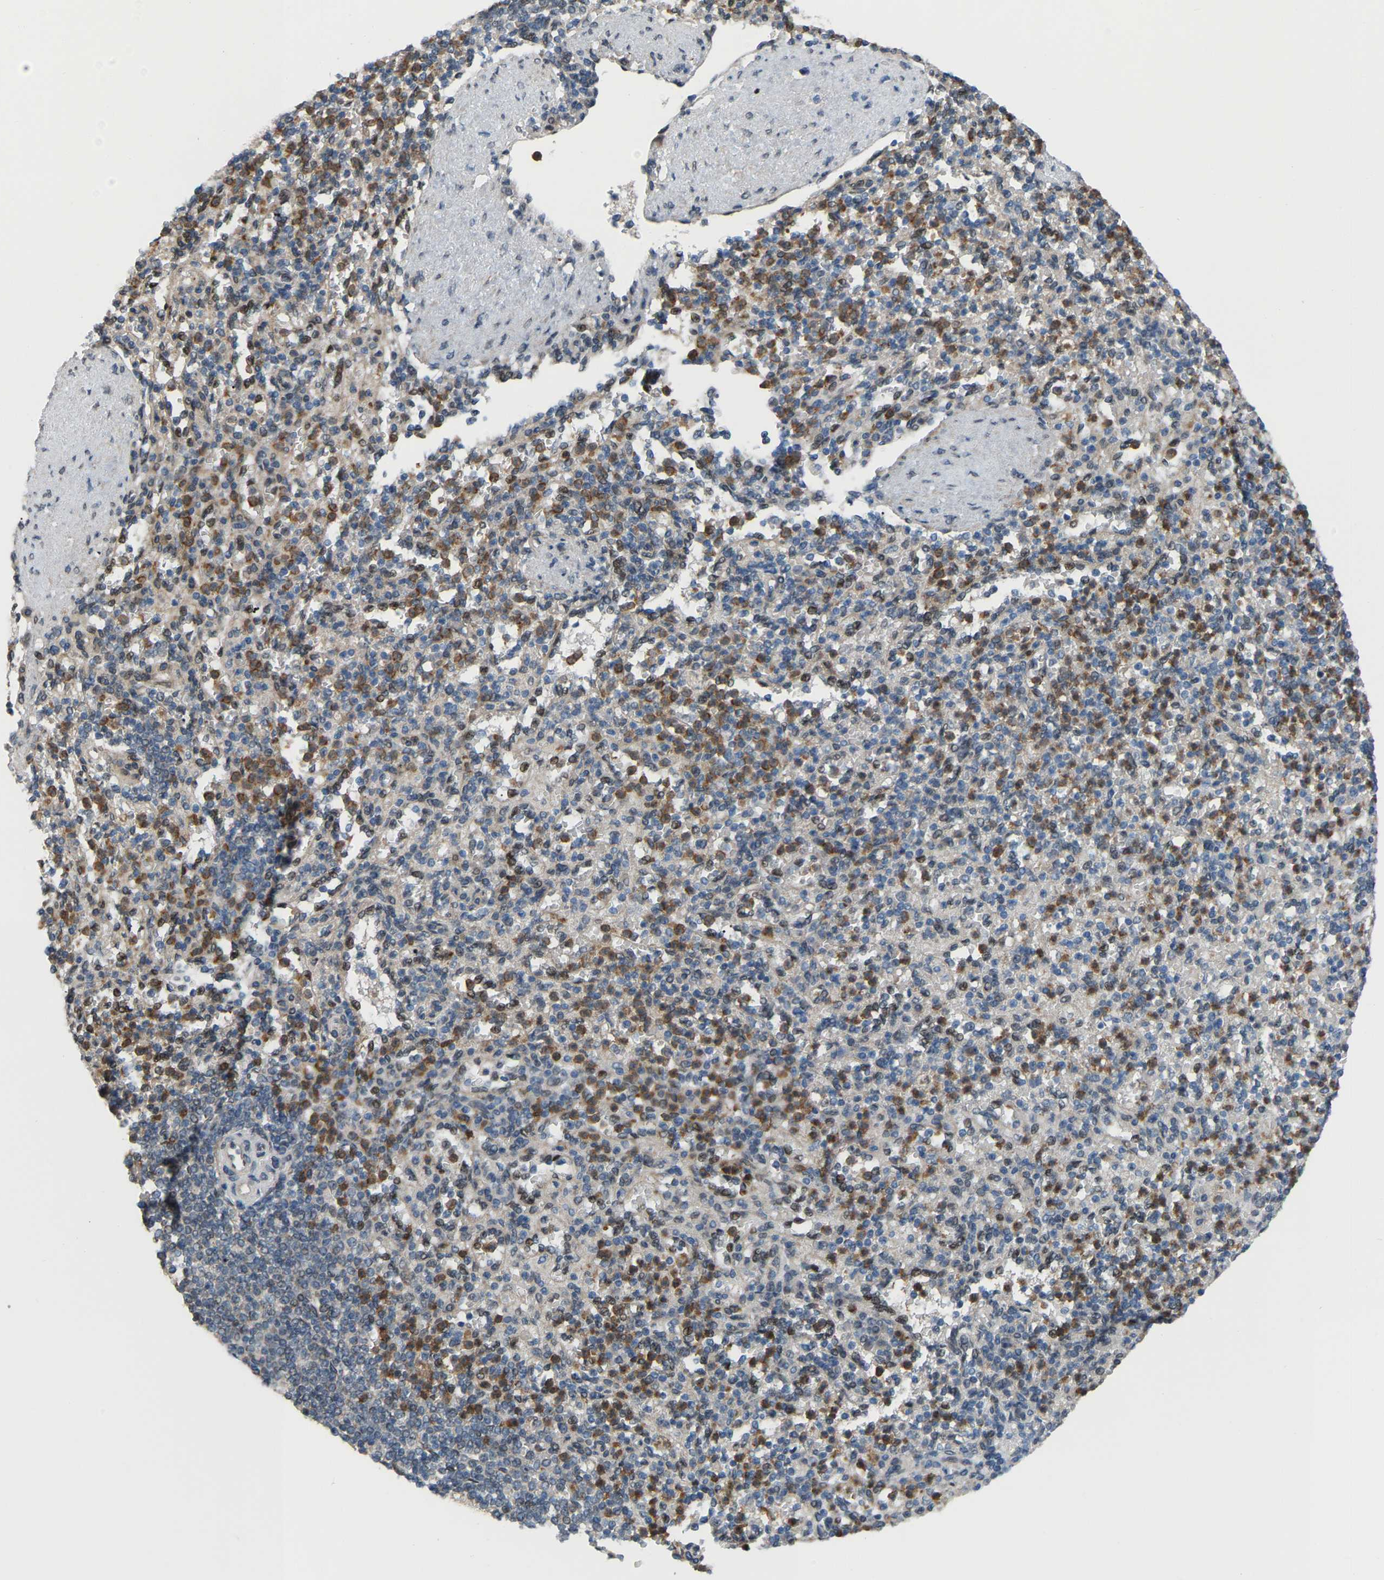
{"staining": {"intensity": "moderate", "quantity": "25%-75%", "location": "cytoplasmic/membranous"}, "tissue": "spleen", "cell_type": "Cells in red pulp", "image_type": "normal", "snomed": [{"axis": "morphology", "description": "Normal tissue, NOS"}, {"axis": "topography", "description": "Spleen"}], "caption": "IHC of benign spleen shows medium levels of moderate cytoplasmic/membranous expression in approximately 25%-75% of cells in red pulp. Immunohistochemistry stains the protein in brown and the nuclei are stained blue.", "gene": "CROT", "patient": {"sex": "female", "age": 74}}